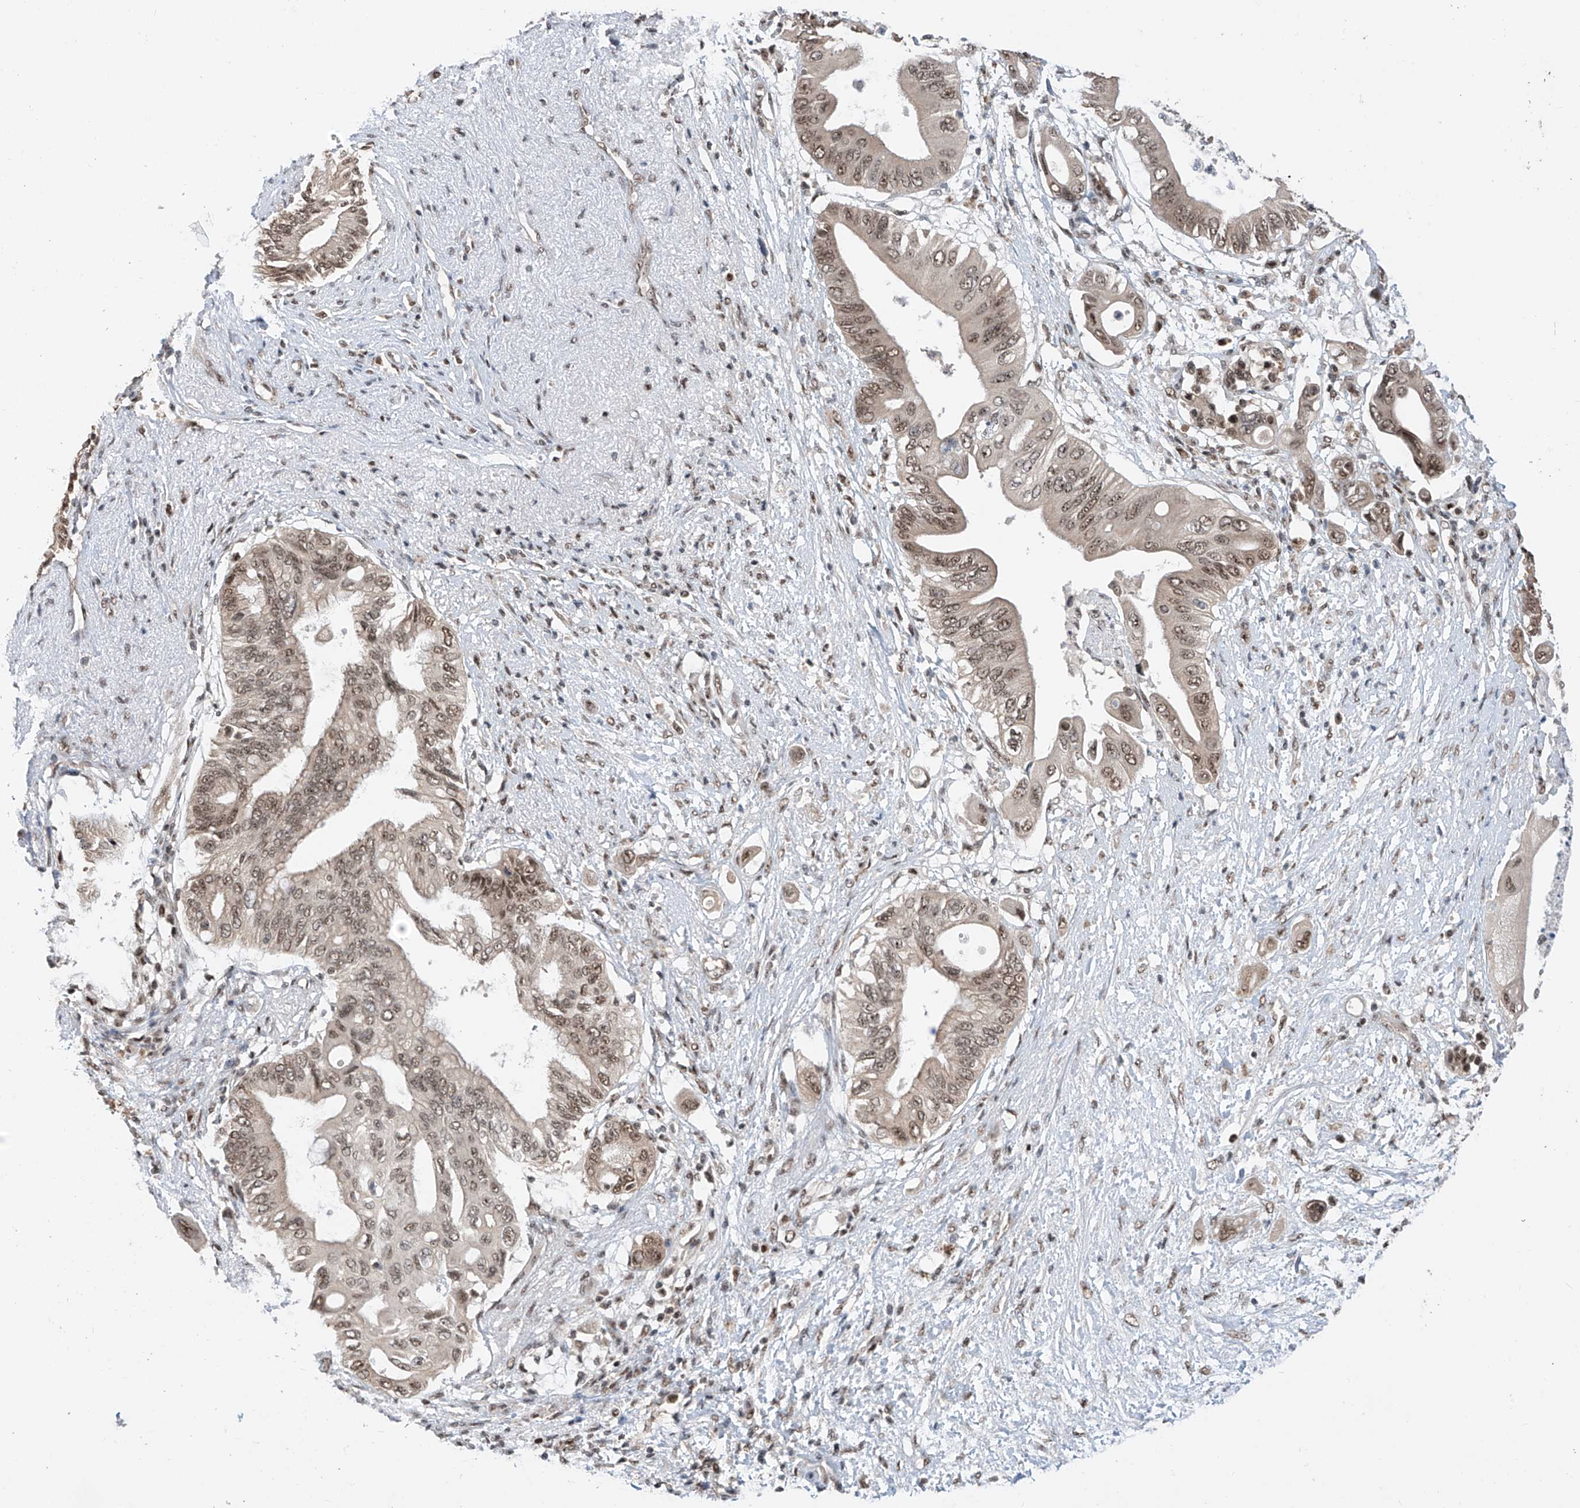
{"staining": {"intensity": "weak", "quantity": ">75%", "location": "nuclear"}, "tissue": "pancreatic cancer", "cell_type": "Tumor cells", "image_type": "cancer", "snomed": [{"axis": "morphology", "description": "Adenocarcinoma, NOS"}, {"axis": "topography", "description": "Pancreas"}], "caption": "Pancreatic adenocarcinoma stained for a protein (brown) shows weak nuclear positive expression in approximately >75% of tumor cells.", "gene": "RPAIN", "patient": {"sex": "male", "age": 66}}